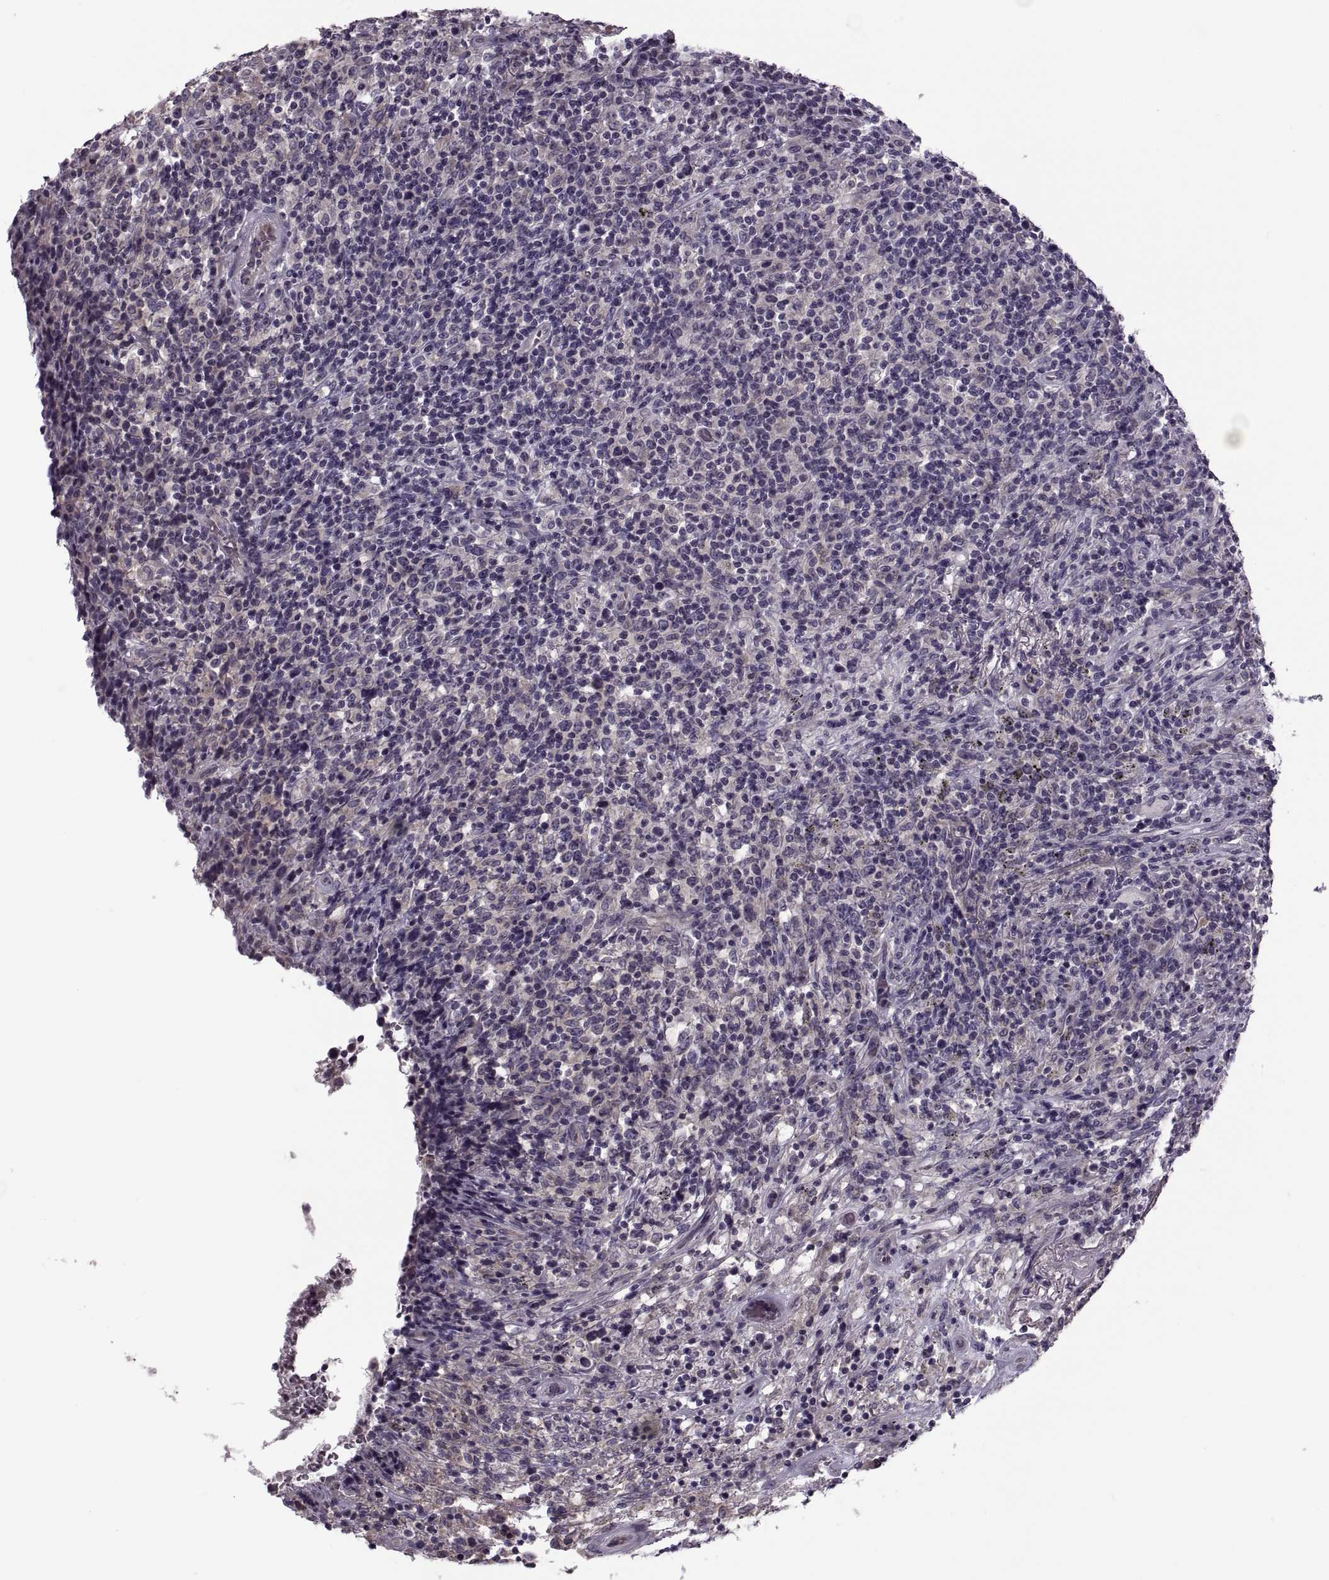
{"staining": {"intensity": "negative", "quantity": "none", "location": "none"}, "tissue": "lymphoma", "cell_type": "Tumor cells", "image_type": "cancer", "snomed": [{"axis": "morphology", "description": "Malignant lymphoma, non-Hodgkin's type, High grade"}, {"axis": "topography", "description": "Lung"}], "caption": "Immunohistochemistry of human lymphoma shows no expression in tumor cells.", "gene": "PRSS54", "patient": {"sex": "male", "age": 79}}